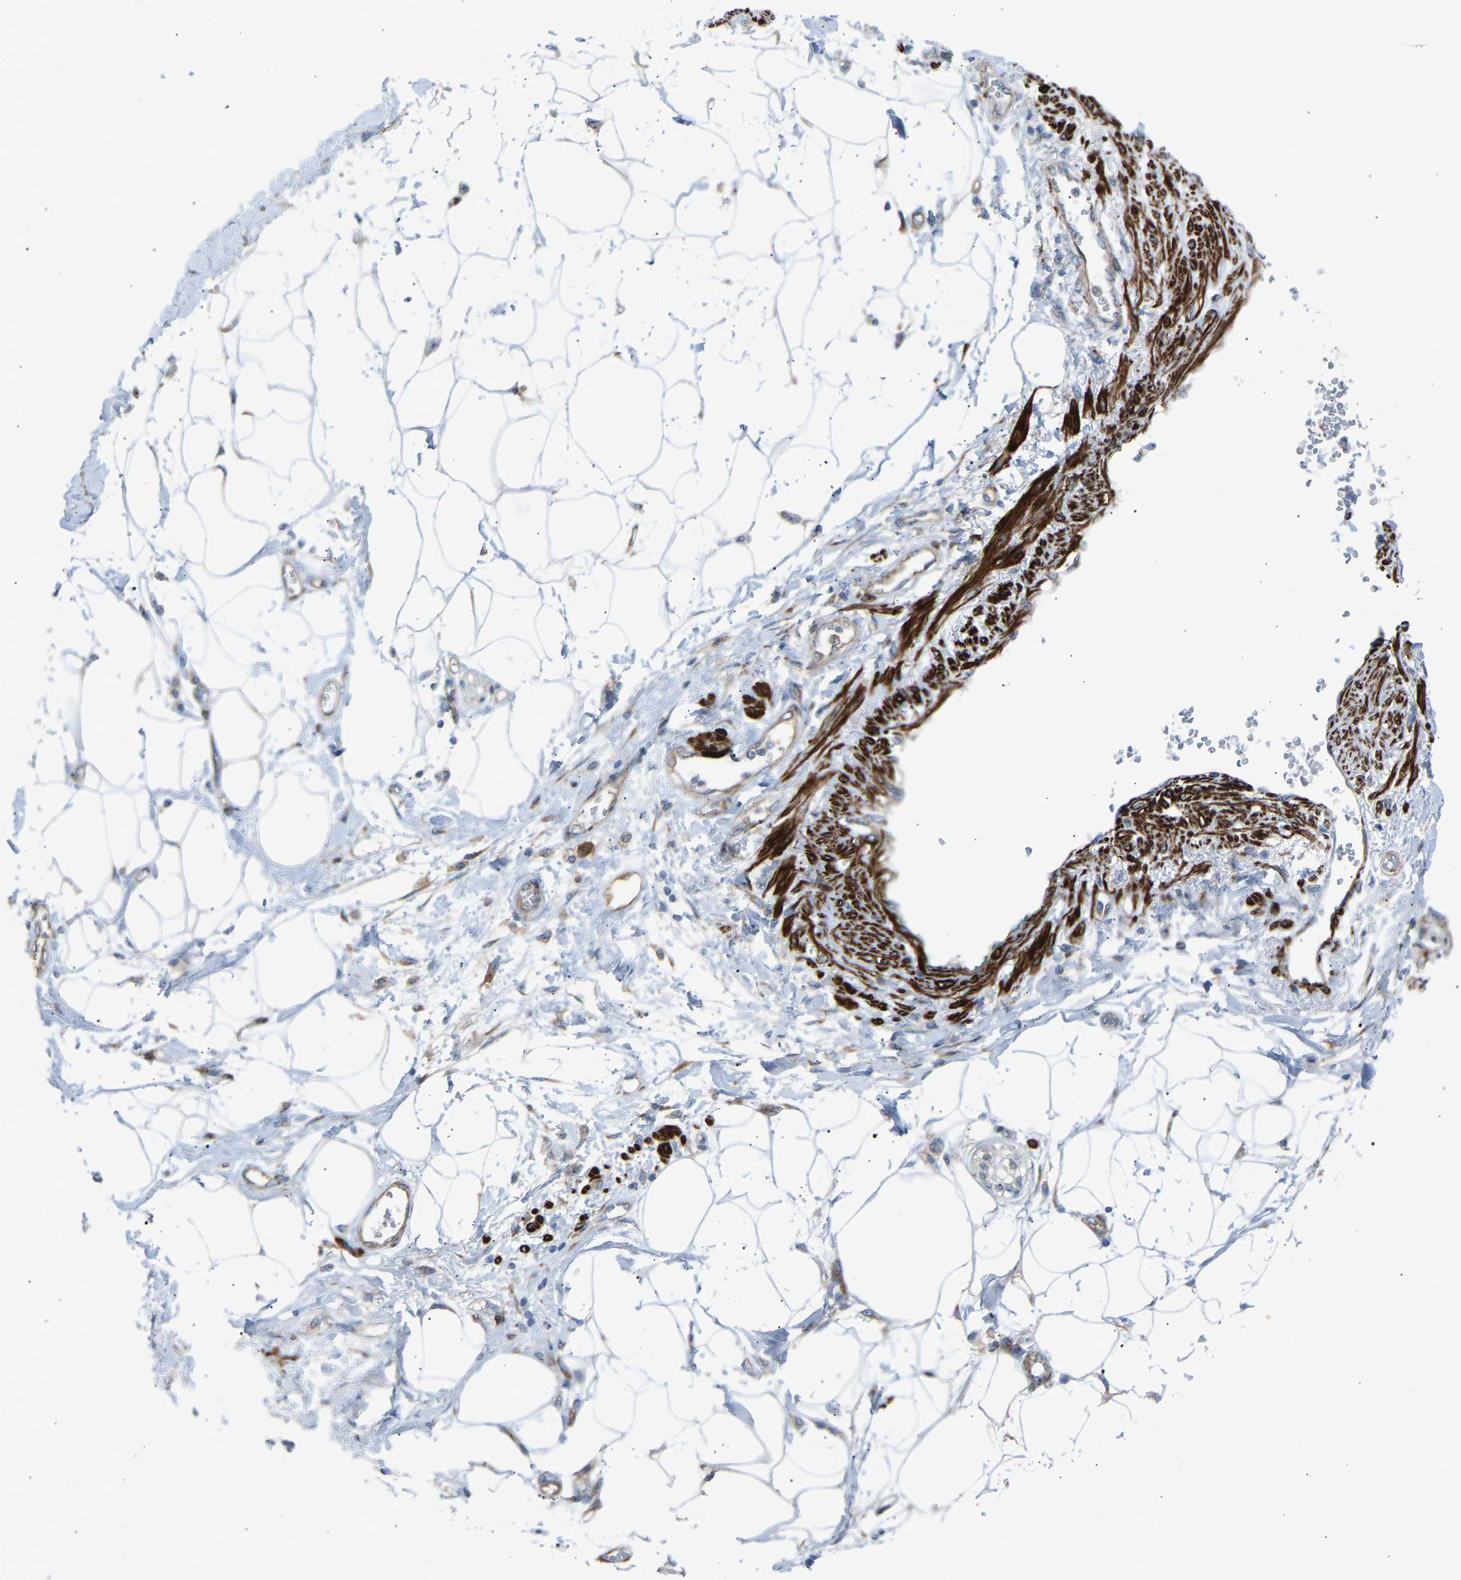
{"staining": {"intensity": "negative", "quantity": "none", "location": "none"}, "tissue": "adipose tissue", "cell_type": "Adipocytes", "image_type": "normal", "snomed": [{"axis": "morphology", "description": "Normal tissue, NOS"}, {"axis": "morphology", "description": "Adenocarcinoma, NOS"}, {"axis": "topography", "description": "Duodenum"}, {"axis": "topography", "description": "Peripheral nerve tissue"}], "caption": "Immunohistochemistry (IHC) histopathology image of benign adipose tissue: human adipose tissue stained with DAB reveals no significant protein staining in adipocytes.", "gene": "VPS41", "patient": {"sex": "female", "age": 60}}